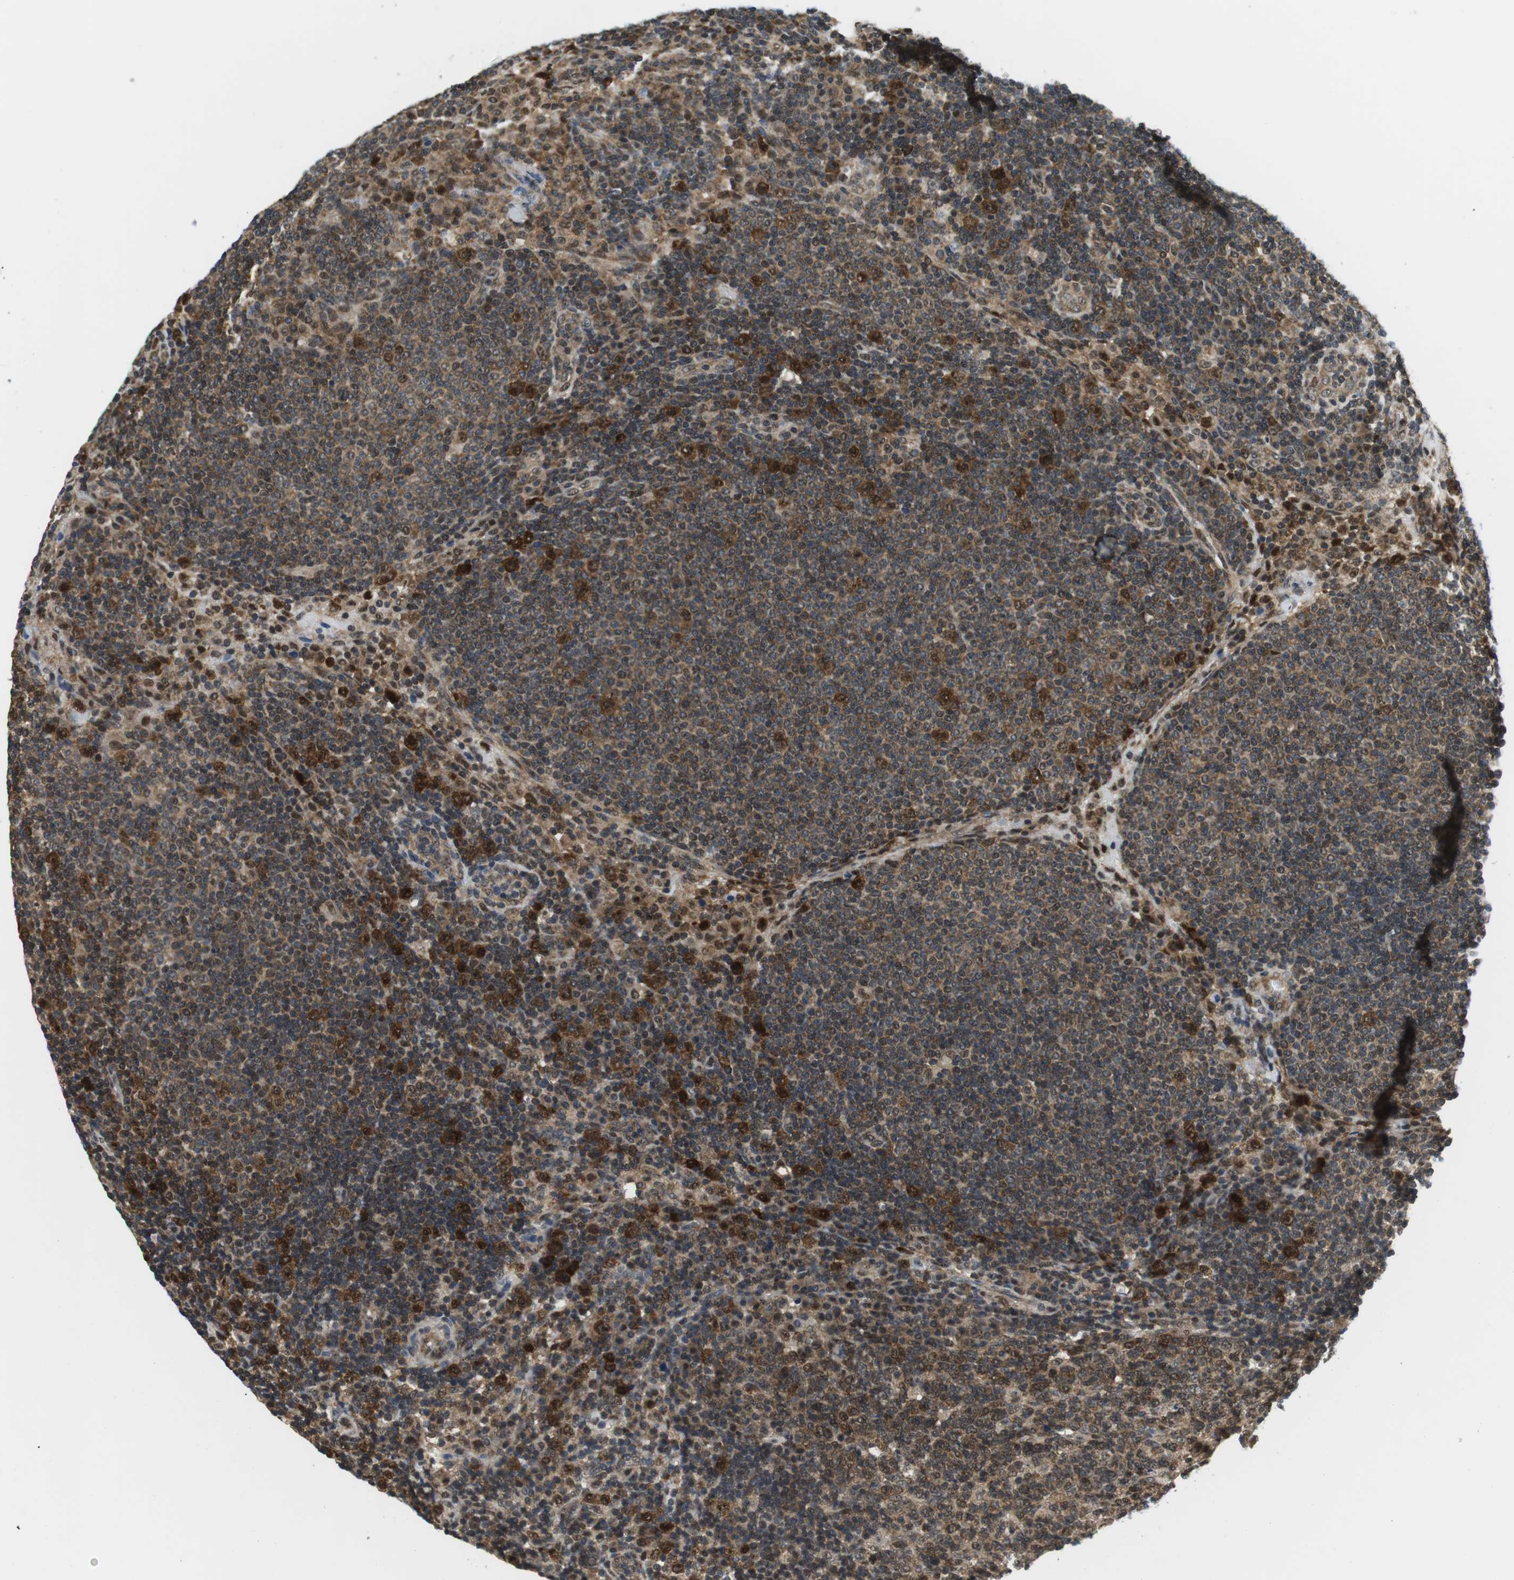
{"staining": {"intensity": "strong", "quantity": ">75%", "location": "cytoplasmic/membranous,nuclear"}, "tissue": "lymph node", "cell_type": "Germinal center cells", "image_type": "normal", "snomed": [{"axis": "morphology", "description": "Normal tissue, NOS"}, {"axis": "topography", "description": "Lymph node"}], "caption": "This micrograph demonstrates normal lymph node stained with immunohistochemistry (IHC) to label a protein in brown. The cytoplasmic/membranous,nuclear of germinal center cells show strong positivity for the protein. Nuclei are counter-stained blue.", "gene": "CSNK2B", "patient": {"sex": "female", "age": 53}}